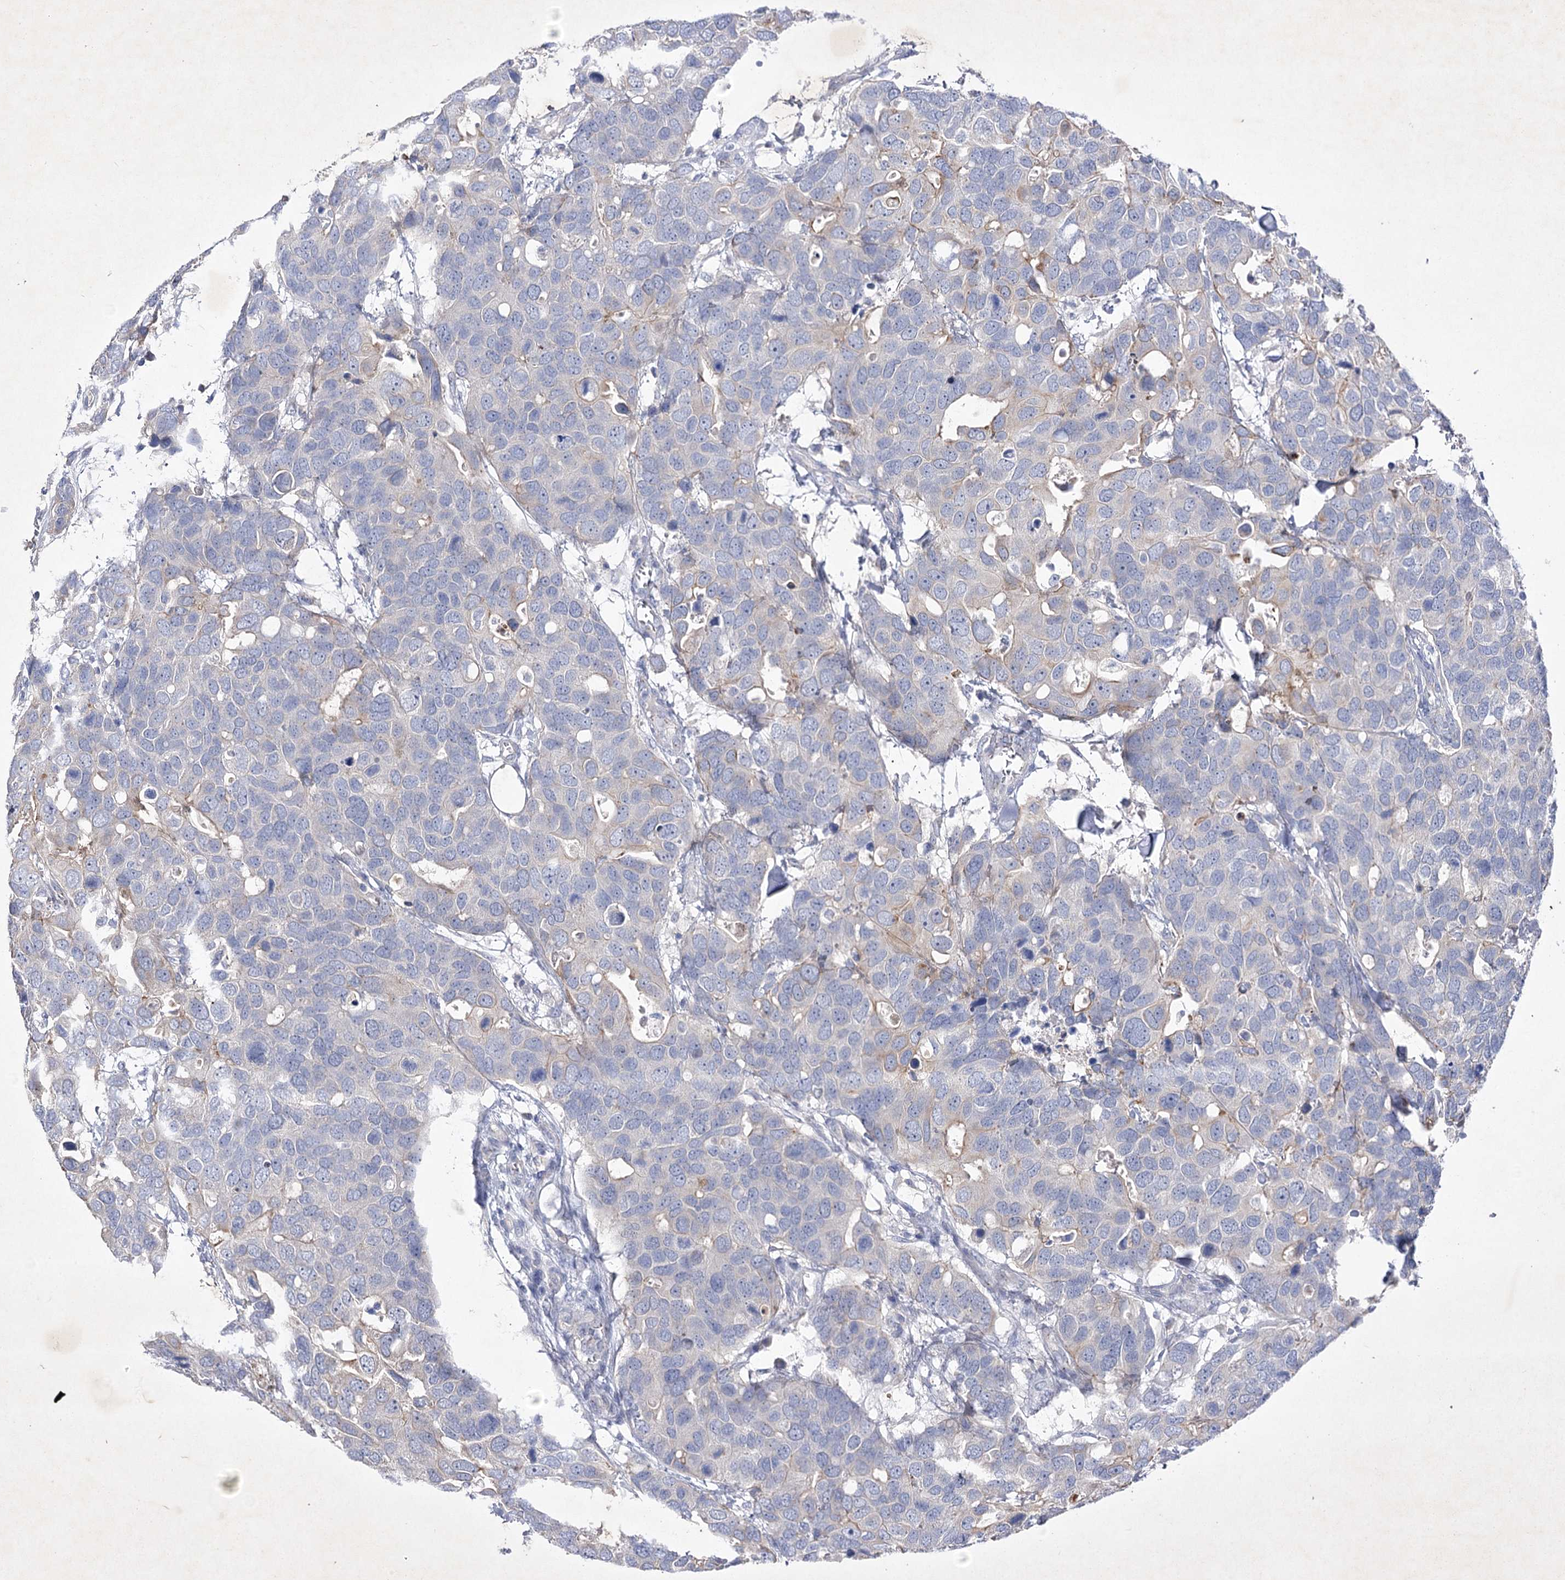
{"staining": {"intensity": "negative", "quantity": "none", "location": "none"}, "tissue": "breast cancer", "cell_type": "Tumor cells", "image_type": "cancer", "snomed": [{"axis": "morphology", "description": "Duct carcinoma"}, {"axis": "topography", "description": "Breast"}], "caption": "IHC histopathology image of breast invasive ductal carcinoma stained for a protein (brown), which shows no positivity in tumor cells.", "gene": "COX15", "patient": {"sex": "female", "age": 83}}